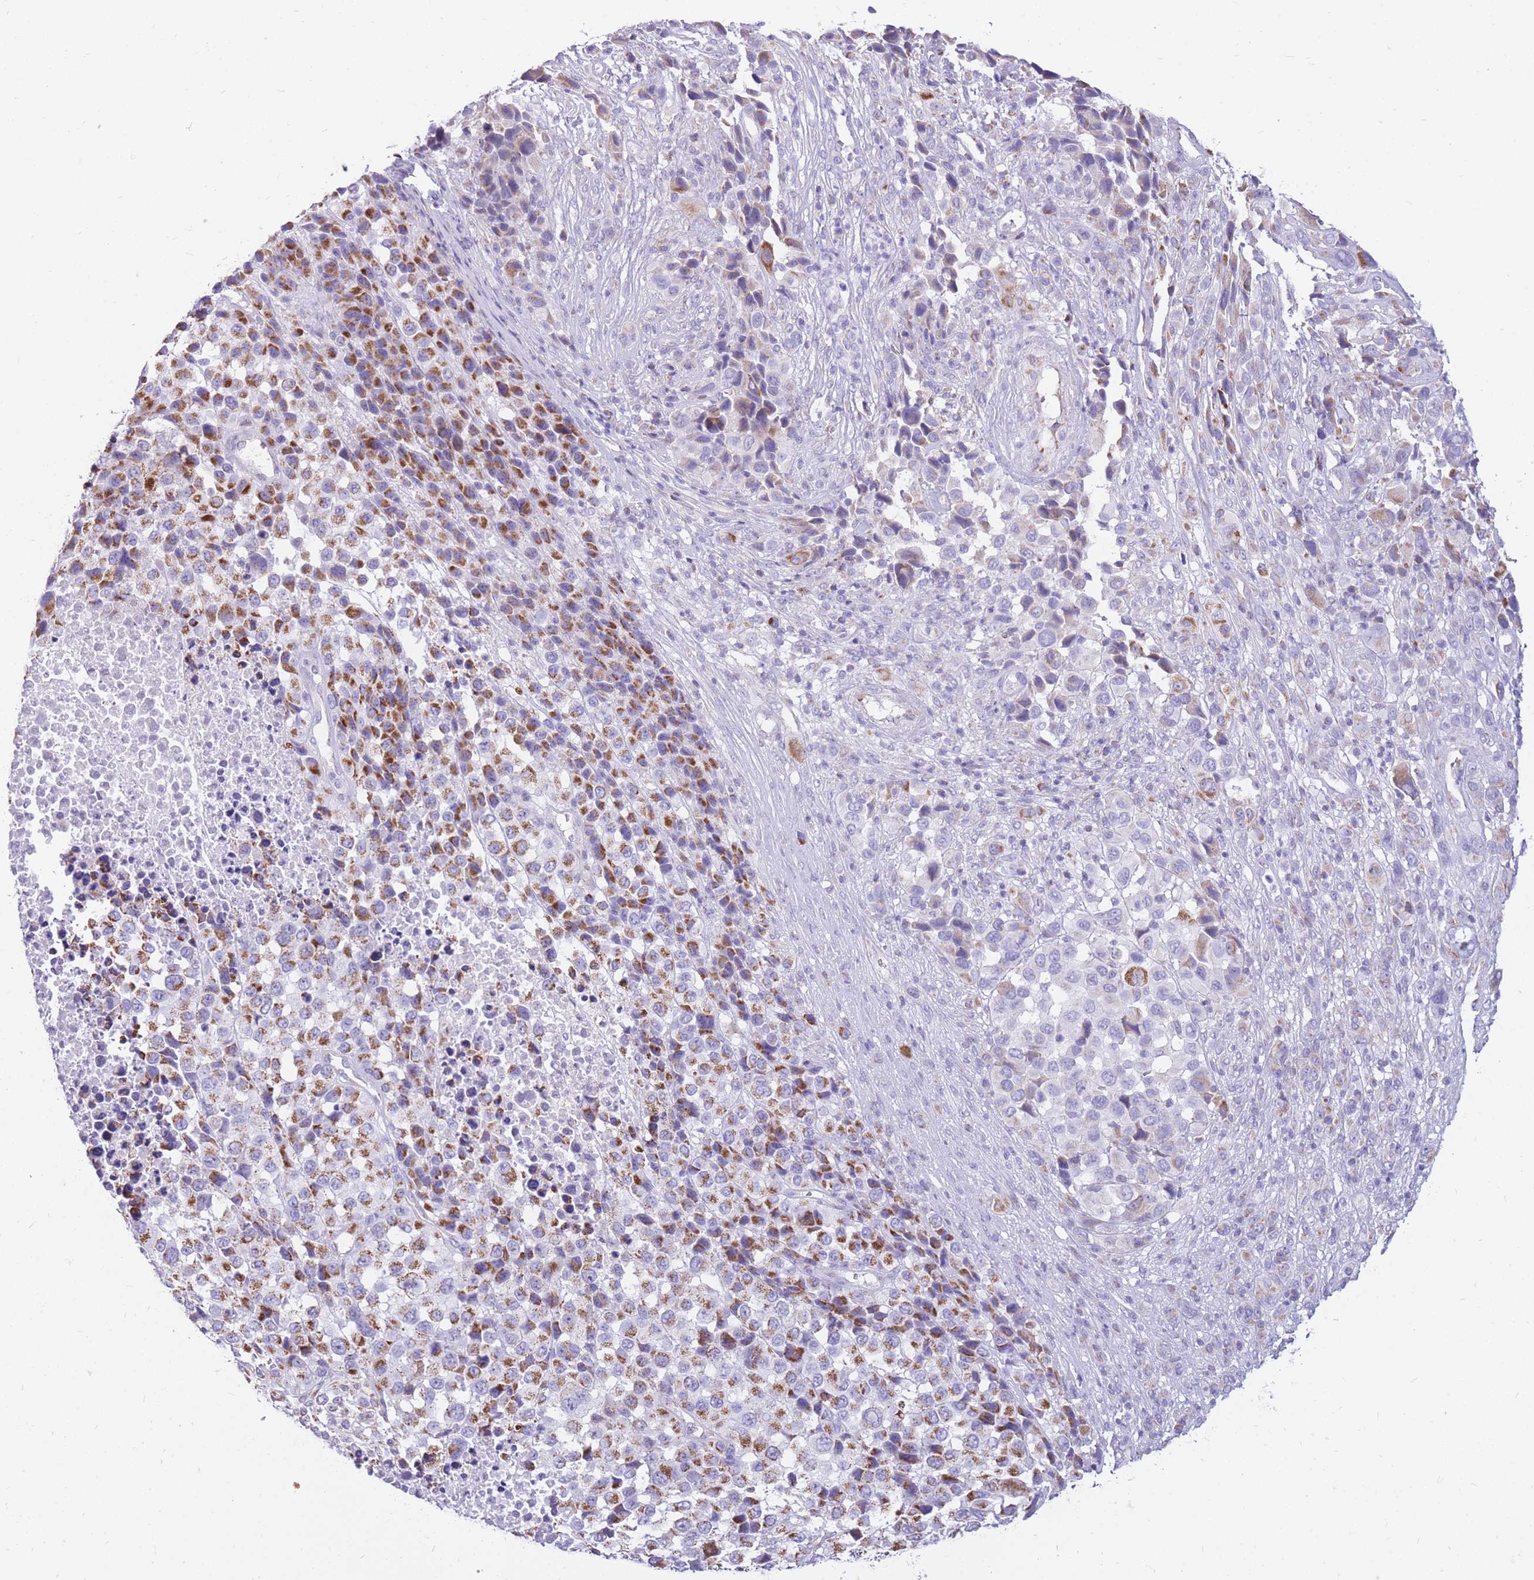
{"staining": {"intensity": "strong", "quantity": "25%-75%", "location": "cytoplasmic/membranous"}, "tissue": "melanoma", "cell_type": "Tumor cells", "image_type": "cancer", "snomed": [{"axis": "morphology", "description": "Malignant melanoma, NOS"}, {"axis": "topography", "description": "Skin of trunk"}], "caption": "Malignant melanoma stained with immunohistochemistry (IHC) shows strong cytoplasmic/membranous staining in approximately 25%-75% of tumor cells. The staining was performed using DAB, with brown indicating positive protein expression. Nuclei are stained blue with hematoxylin.", "gene": "PCSK1", "patient": {"sex": "male", "age": 71}}